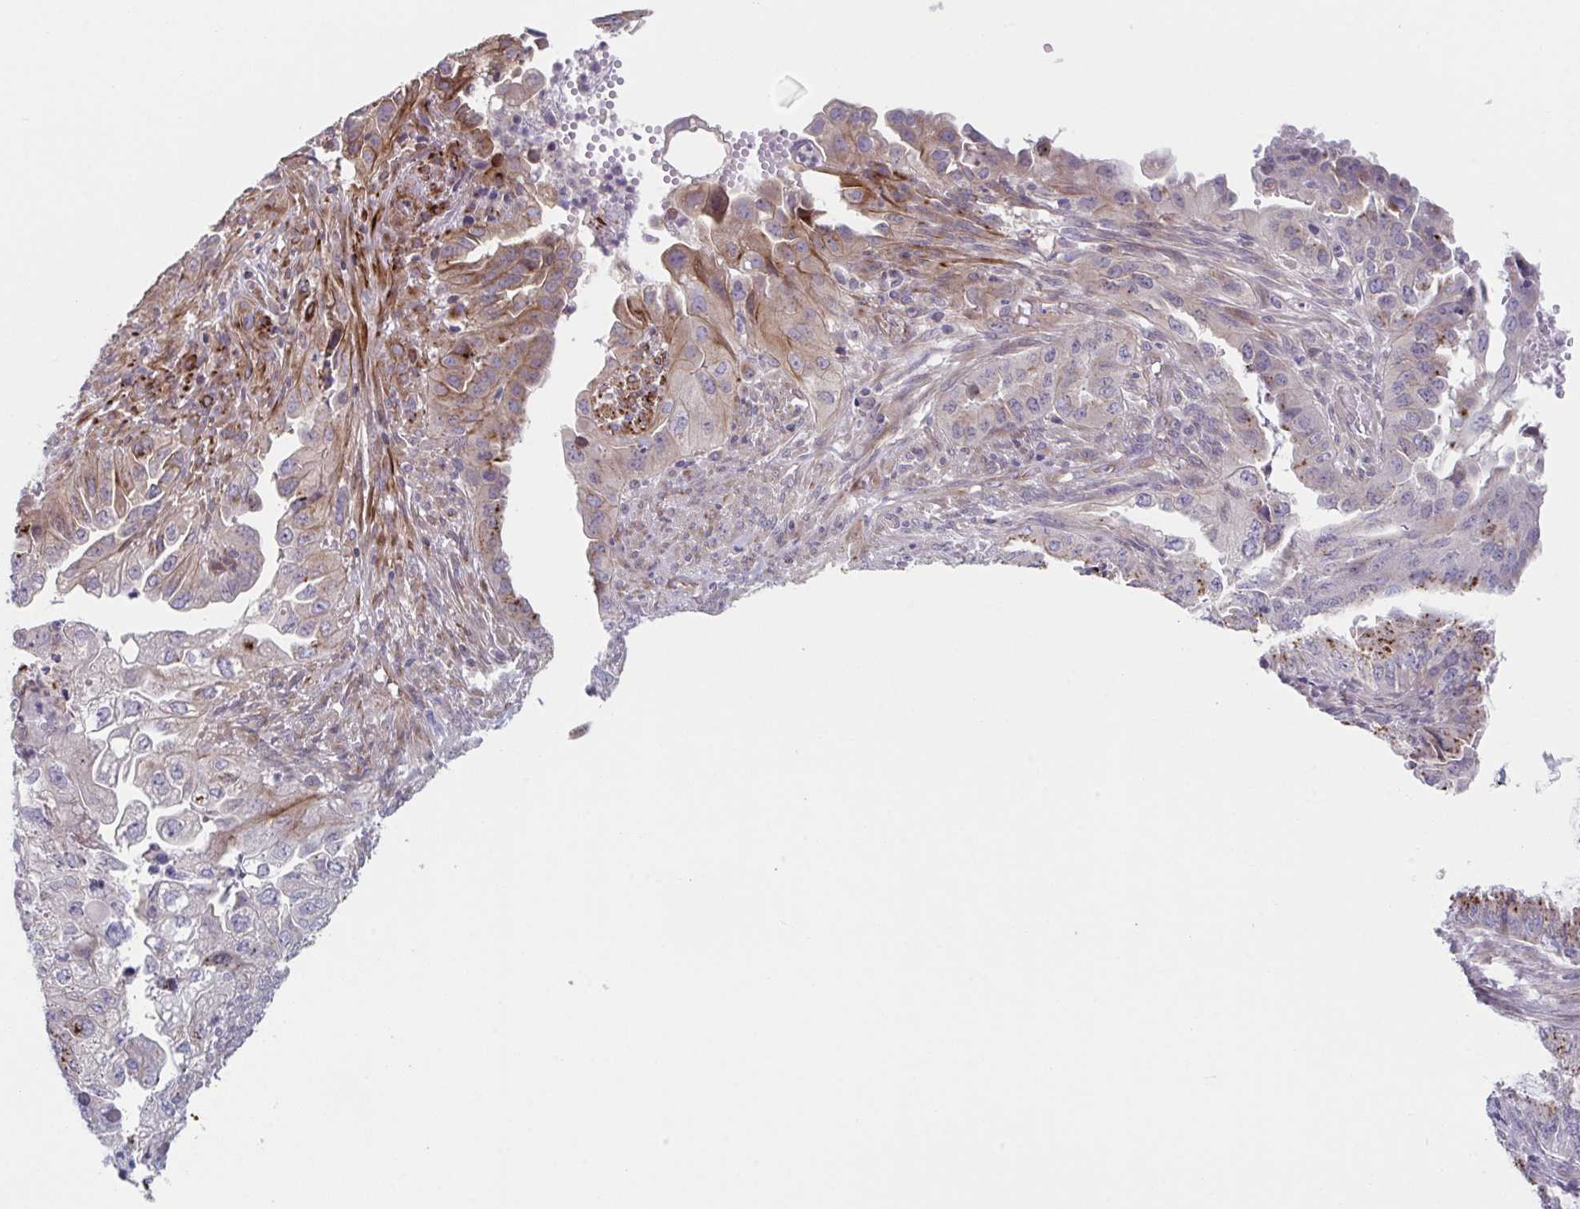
{"staining": {"intensity": "moderate", "quantity": "<25%", "location": "cytoplasmic/membranous"}, "tissue": "endometrial cancer", "cell_type": "Tumor cells", "image_type": "cancer", "snomed": [{"axis": "morphology", "description": "Adenocarcinoma, NOS"}, {"axis": "topography", "description": "Endometrium"}], "caption": "A photomicrograph of human endometrial adenocarcinoma stained for a protein shows moderate cytoplasmic/membranous brown staining in tumor cells. The protein is stained brown, and the nuclei are stained in blue (DAB (3,3'-diaminobenzidine) IHC with brightfield microscopy, high magnification).", "gene": "TNFSF10", "patient": {"sex": "female", "age": 51}}